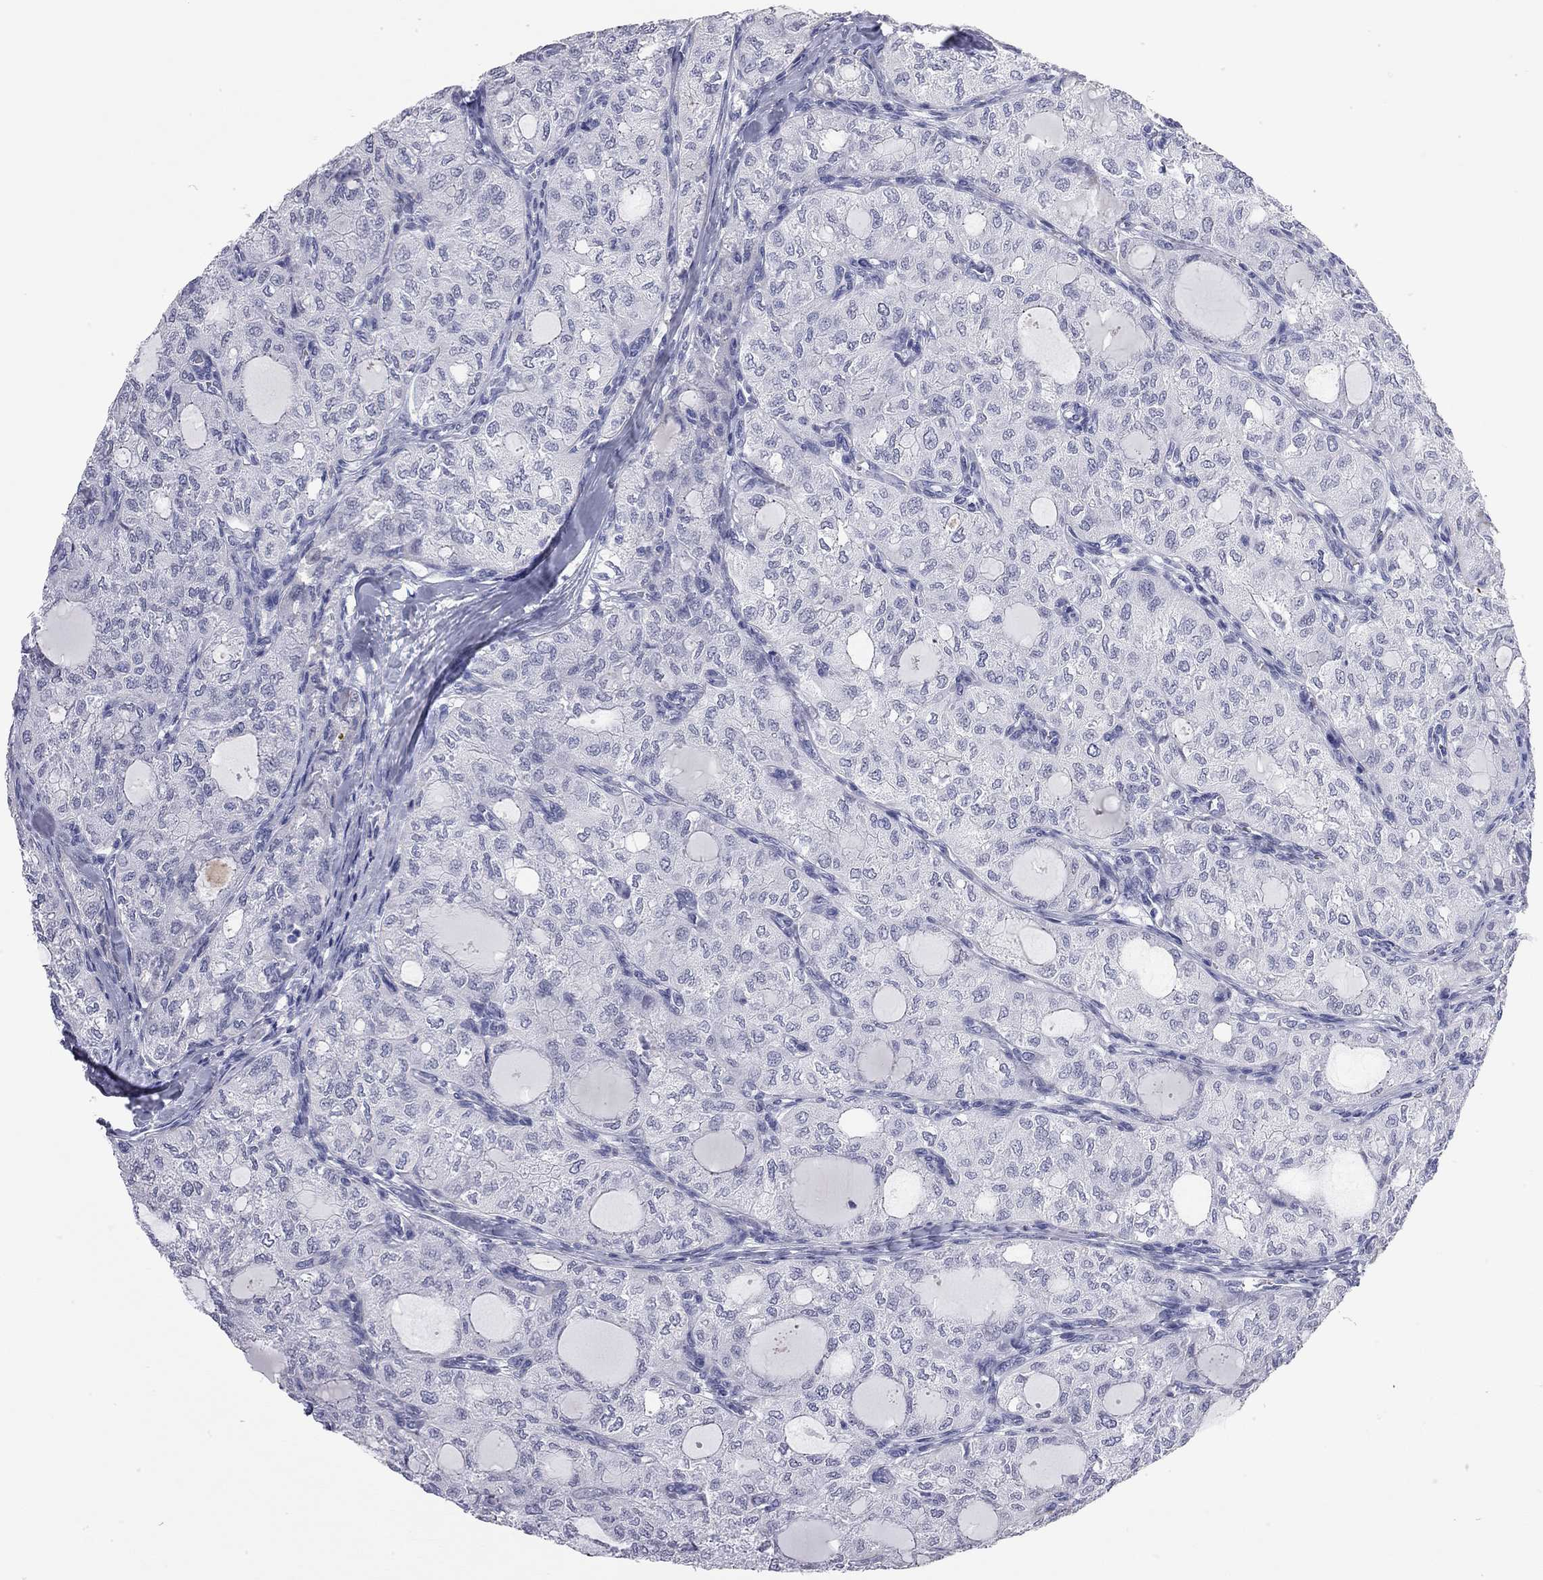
{"staining": {"intensity": "negative", "quantity": "none", "location": "none"}, "tissue": "thyroid cancer", "cell_type": "Tumor cells", "image_type": "cancer", "snomed": [{"axis": "morphology", "description": "Follicular adenoma carcinoma, NOS"}, {"axis": "topography", "description": "Thyroid gland"}], "caption": "The histopathology image shows no staining of tumor cells in thyroid follicular adenoma carcinoma. (Brightfield microscopy of DAB (3,3'-diaminobenzidine) immunohistochemistry at high magnification).", "gene": "AK8", "patient": {"sex": "male", "age": 75}}